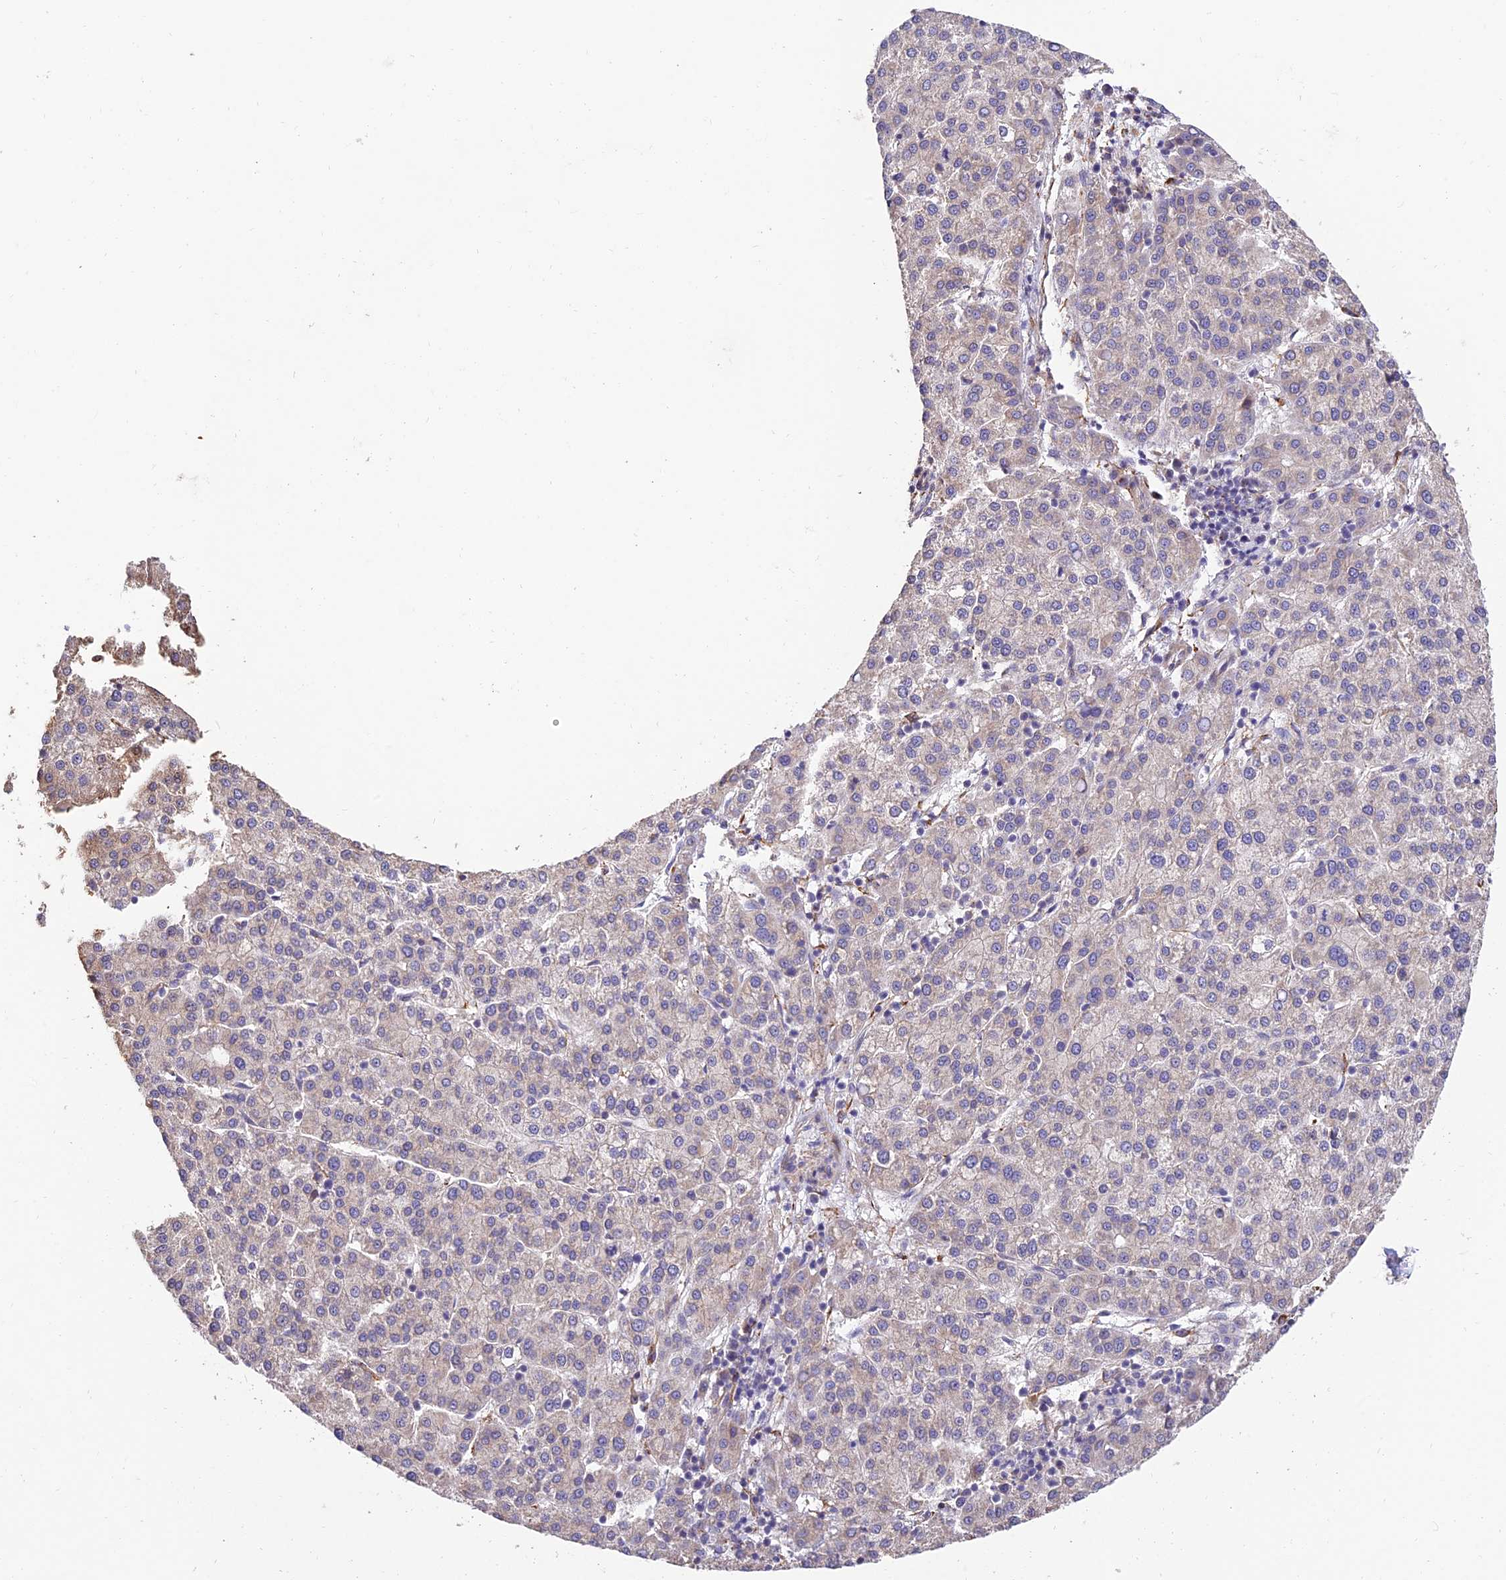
{"staining": {"intensity": "negative", "quantity": "none", "location": "none"}, "tissue": "liver cancer", "cell_type": "Tumor cells", "image_type": "cancer", "snomed": [{"axis": "morphology", "description": "Carcinoma, Hepatocellular, NOS"}, {"axis": "topography", "description": "Liver"}], "caption": "Liver cancer (hepatocellular carcinoma) was stained to show a protein in brown. There is no significant positivity in tumor cells.", "gene": "ARL8B", "patient": {"sex": "female", "age": 58}}